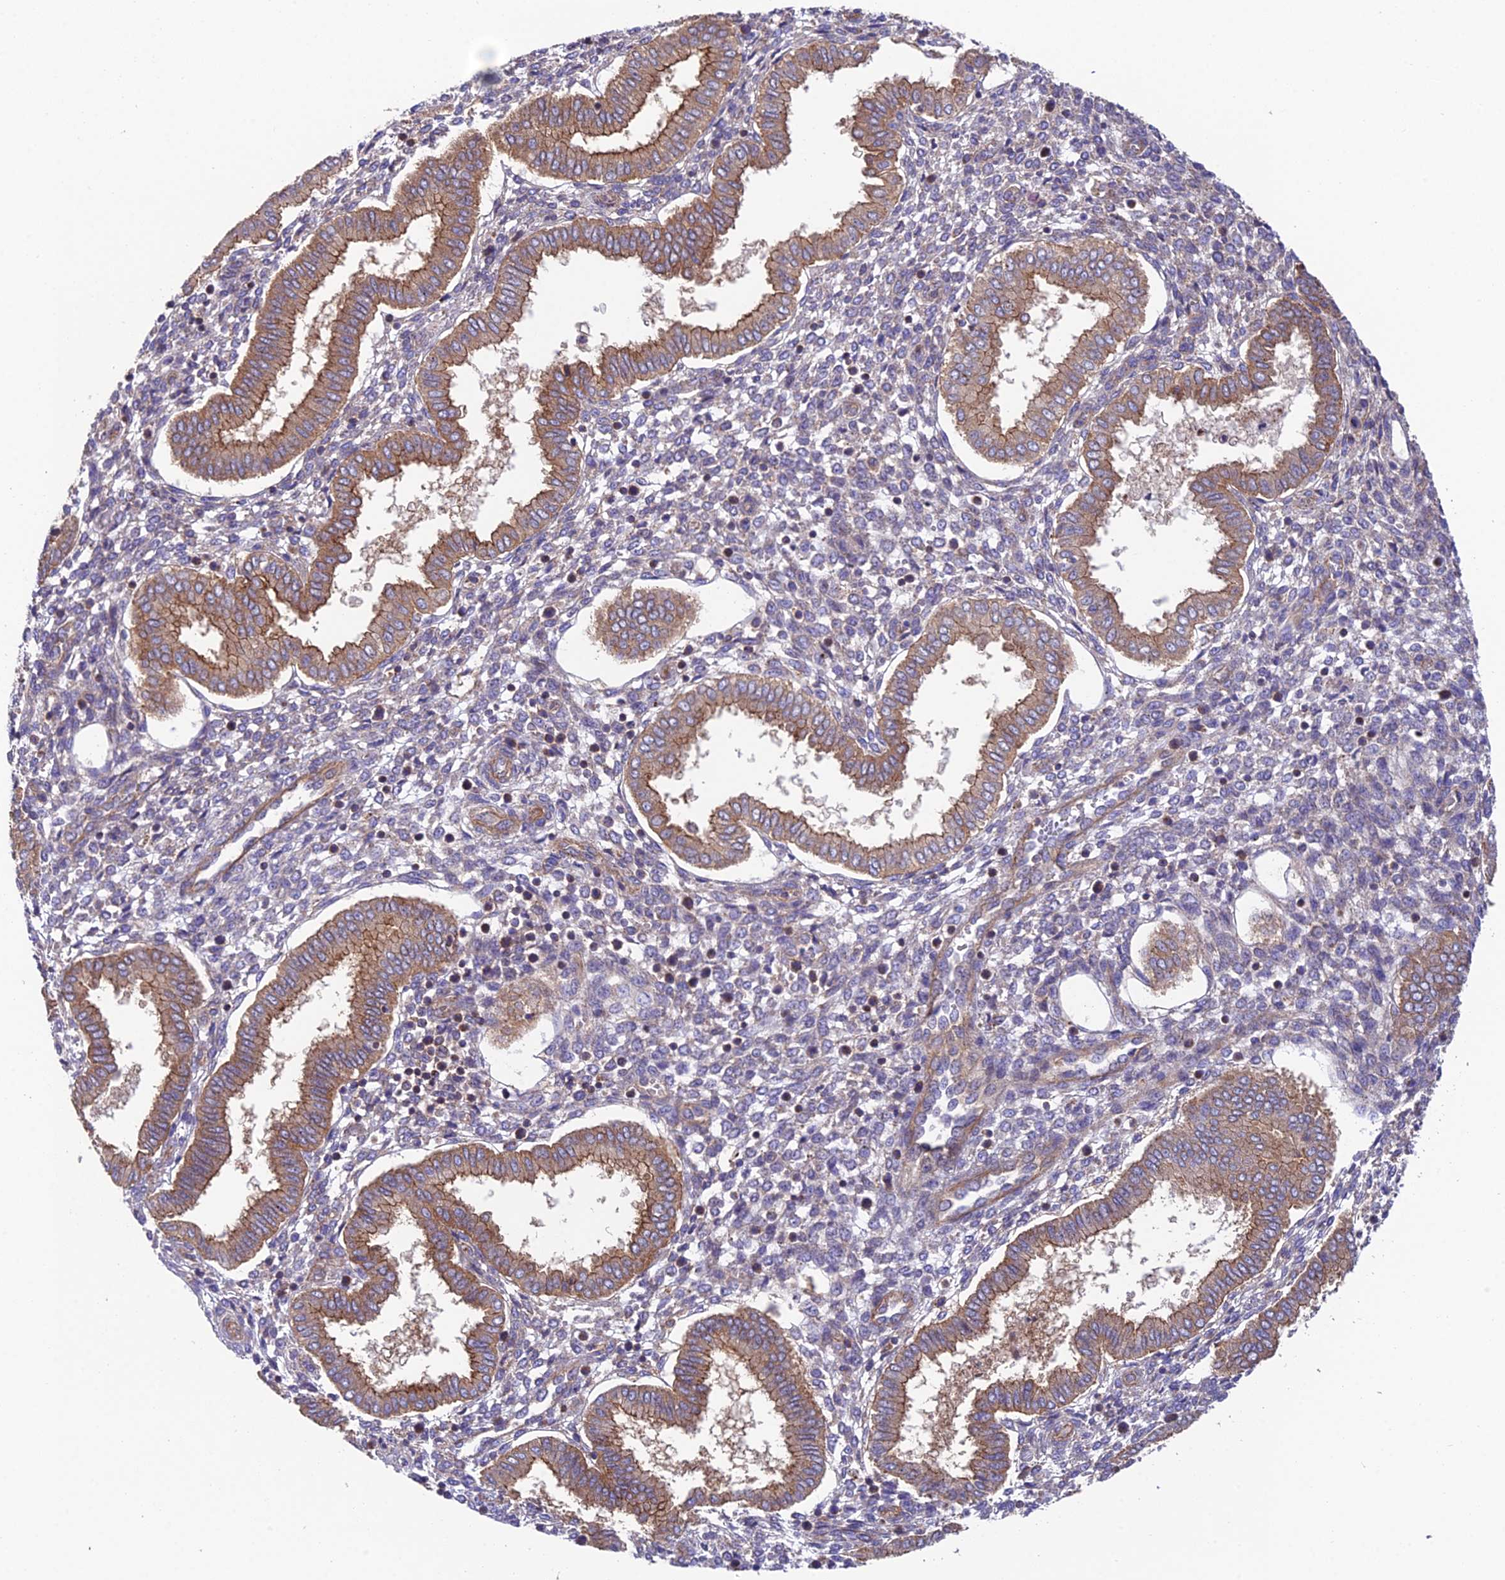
{"staining": {"intensity": "weak", "quantity": "<25%", "location": "cytoplasmic/membranous"}, "tissue": "endometrium", "cell_type": "Cells in endometrial stroma", "image_type": "normal", "snomed": [{"axis": "morphology", "description": "Normal tissue, NOS"}, {"axis": "topography", "description": "Endometrium"}], "caption": "The photomicrograph shows no significant expression in cells in endometrial stroma of endometrium.", "gene": "QRFP", "patient": {"sex": "female", "age": 24}}